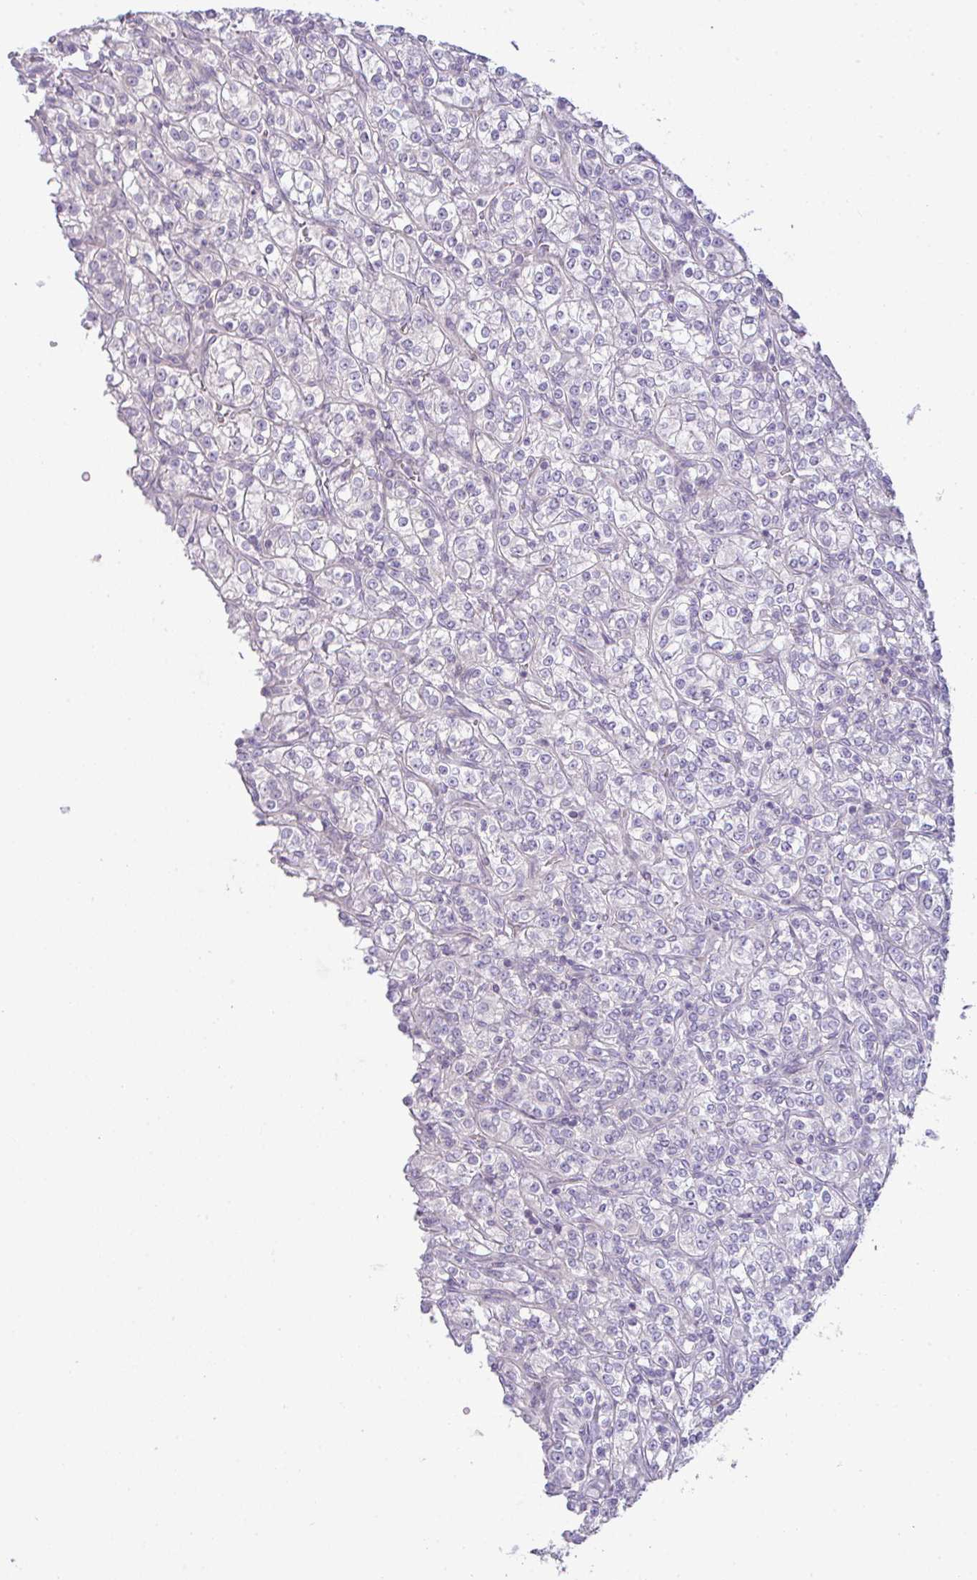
{"staining": {"intensity": "negative", "quantity": "none", "location": "none"}, "tissue": "renal cancer", "cell_type": "Tumor cells", "image_type": "cancer", "snomed": [{"axis": "morphology", "description": "Adenocarcinoma, NOS"}, {"axis": "topography", "description": "Kidney"}], "caption": "DAB (3,3'-diaminobenzidine) immunohistochemical staining of human adenocarcinoma (renal) shows no significant expression in tumor cells.", "gene": "CSE1L", "patient": {"sex": "male", "age": 77}}